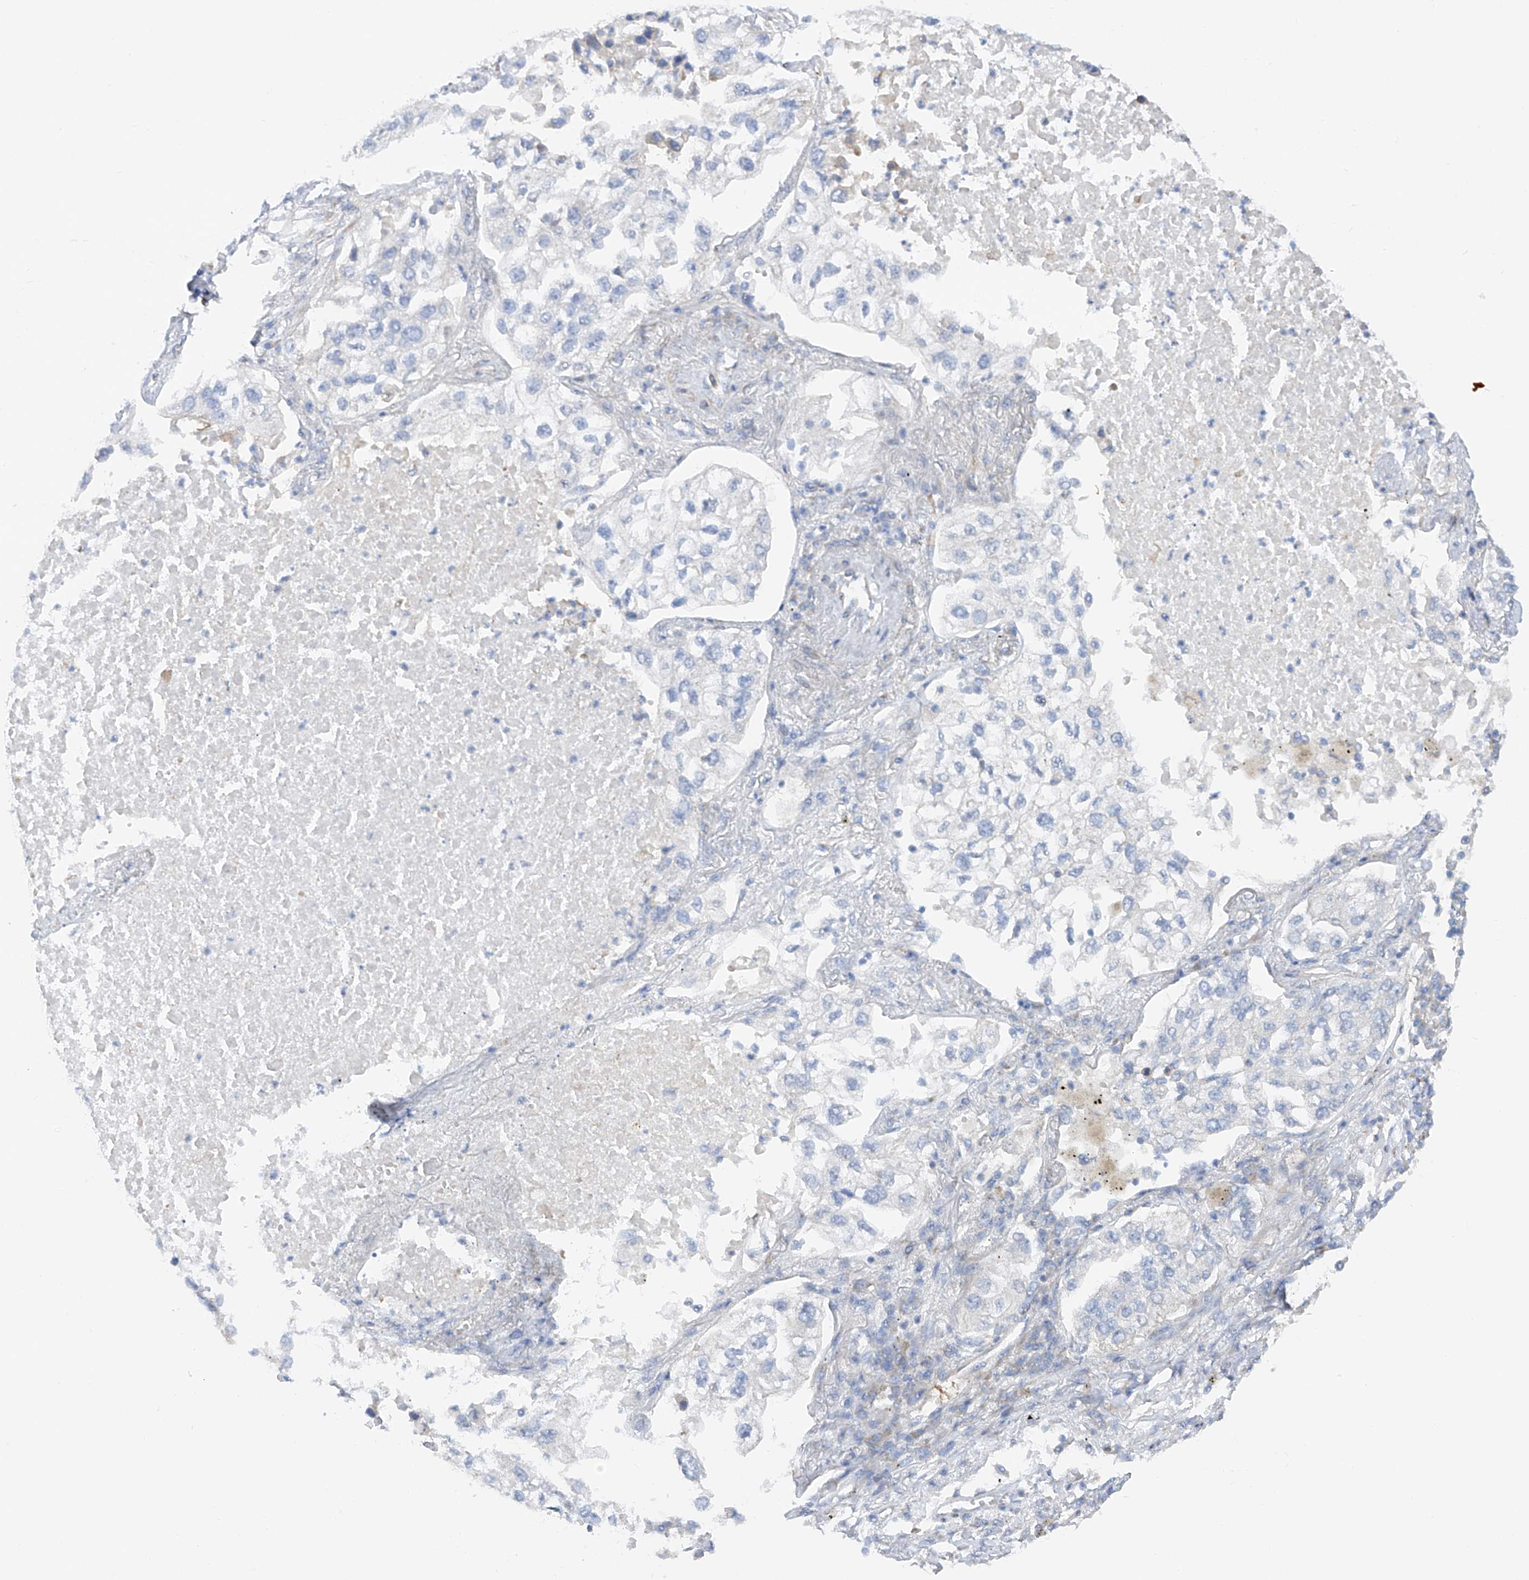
{"staining": {"intensity": "negative", "quantity": "none", "location": "none"}, "tissue": "lung cancer", "cell_type": "Tumor cells", "image_type": "cancer", "snomed": [{"axis": "morphology", "description": "Adenocarcinoma, NOS"}, {"axis": "topography", "description": "Lung"}], "caption": "An image of lung adenocarcinoma stained for a protein displays no brown staining in tumor cells.", "gene": "LCA5", "patient": {"sex": "male", "age": 63}}